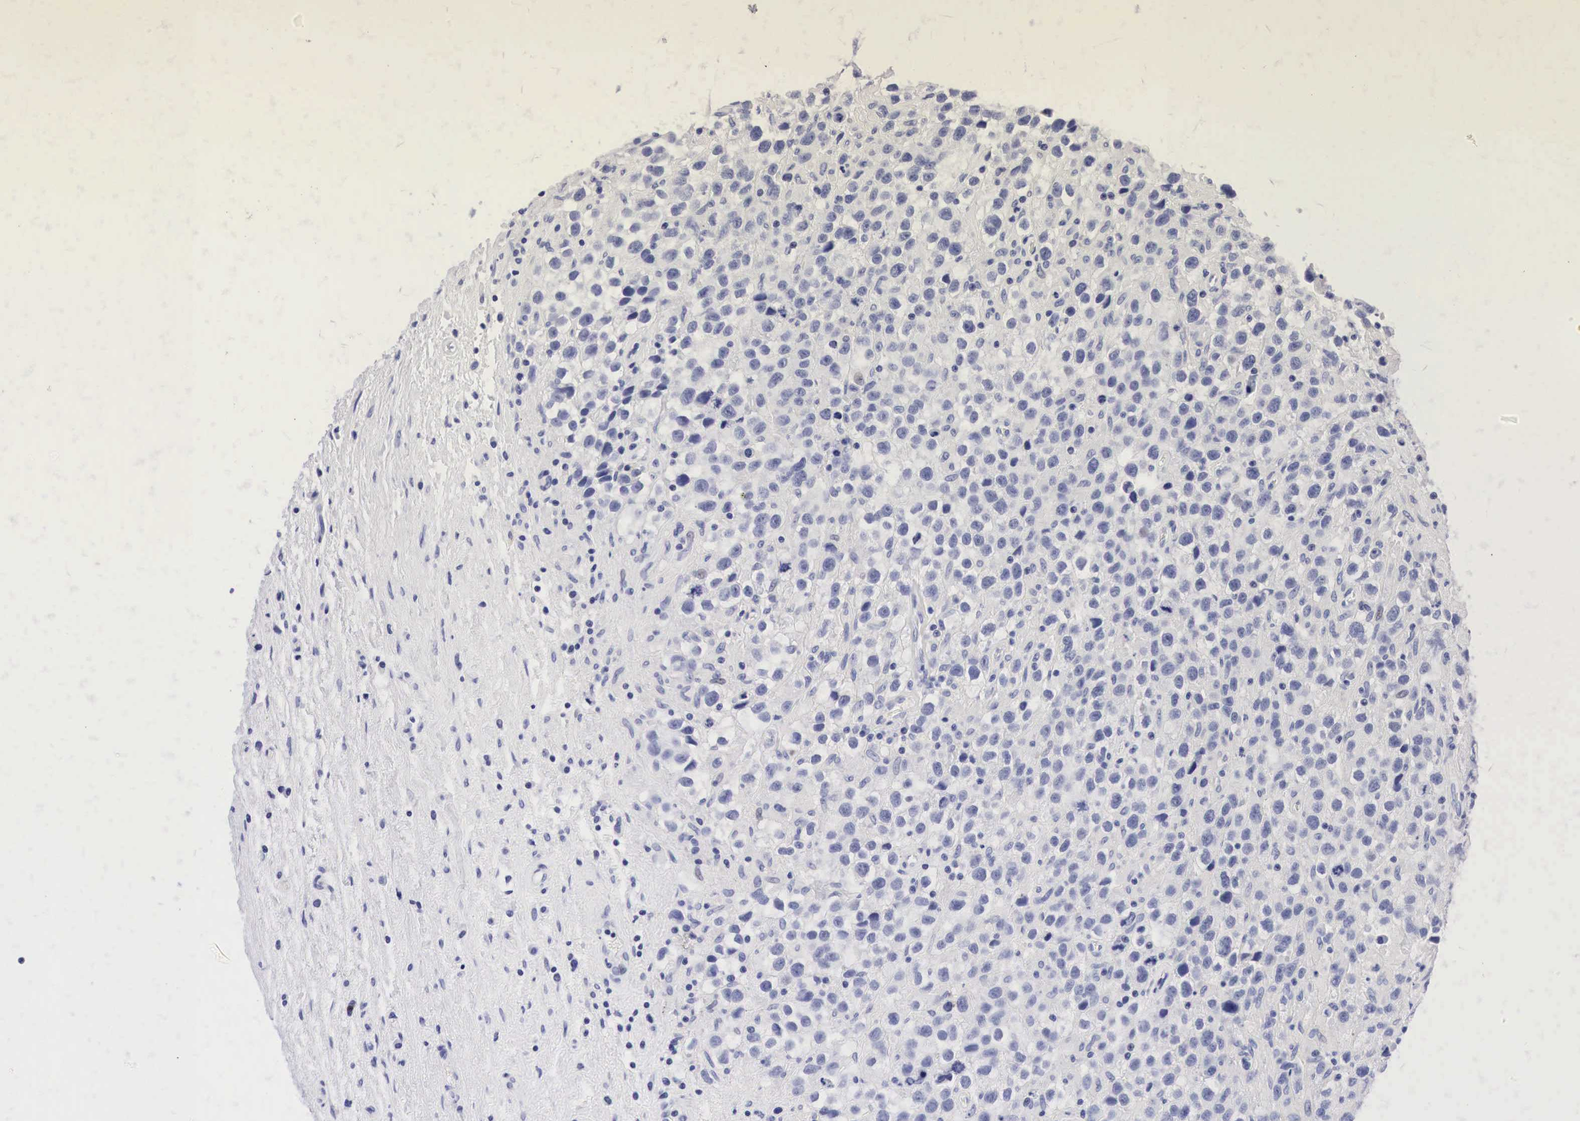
{"staining": {"intensity": "negative", "quantity": "none", "location": "none"}, "tissue": "testis cancer", "cell_type": "Tumor cells", "image_type": "cancer", "snomed": [{"axis": "morphology", "description": "Seminoma, NOS"}, {"axis": "topography", "description": "Testis"}], "caption": "Tumor cells show no significant expression in testis seminoma.", "gene": "NKX2-1", "patient": {"sex": "male", "age": 43}}